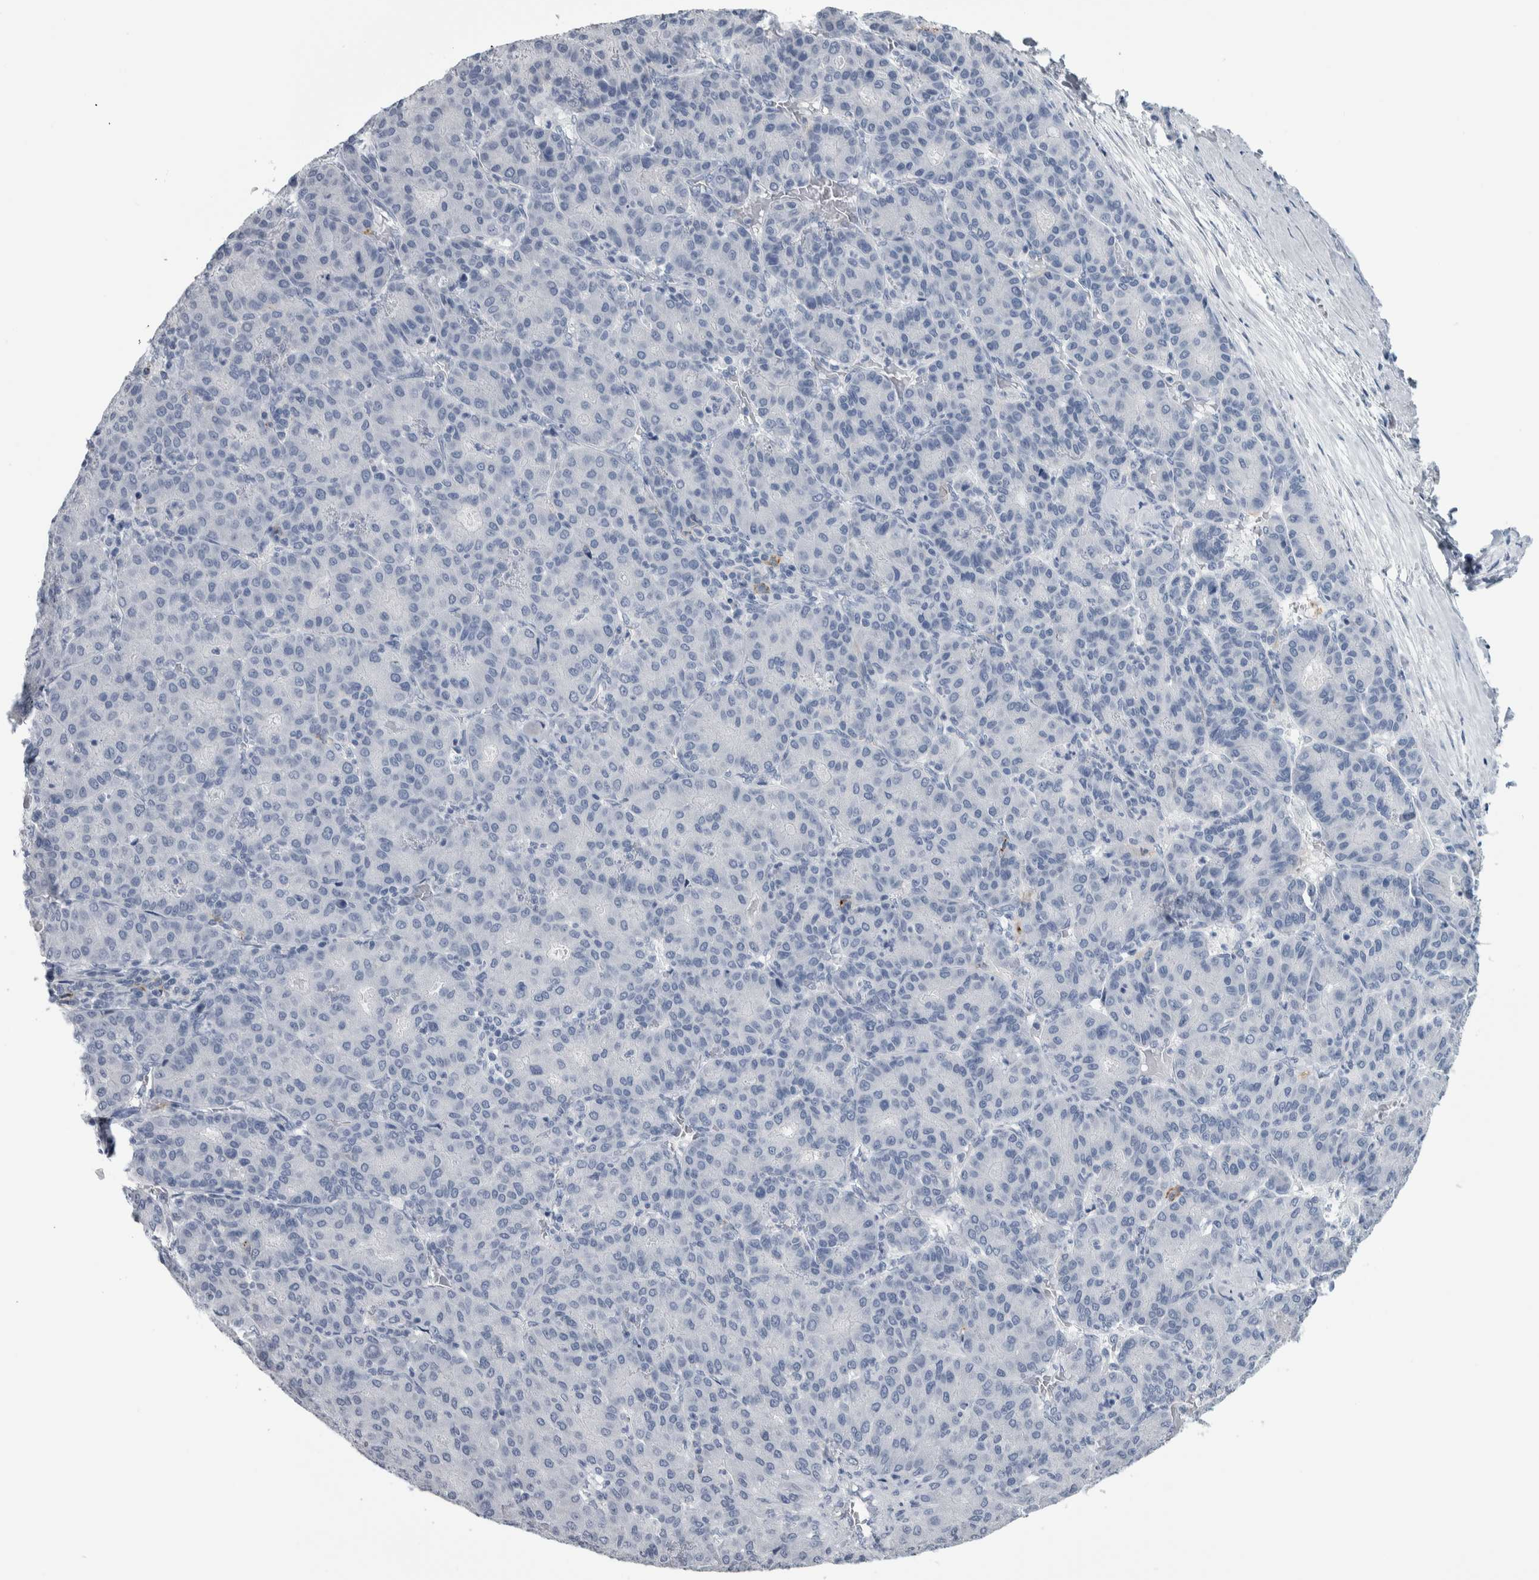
{"staining": {"intensity": "negative", "quantity": "none", "location": "none"}, "tissue": "liver cancer", "cell_type": "Tumor cells", "image_type": "cancer", "snomed": [{"axis": "morphology", "description": "Carcinoma, Hepatocellular, NOS"}, {"axis": "topography", "description": "Liver"}], "caption": "This is a micrograph of immunohistochemistry staining of liver cancer (hepatocellular carcinoma), which shows no positivity in tumor cells.", "gene": "CDH17", "patient": {"sex": "male", "age": 65}}